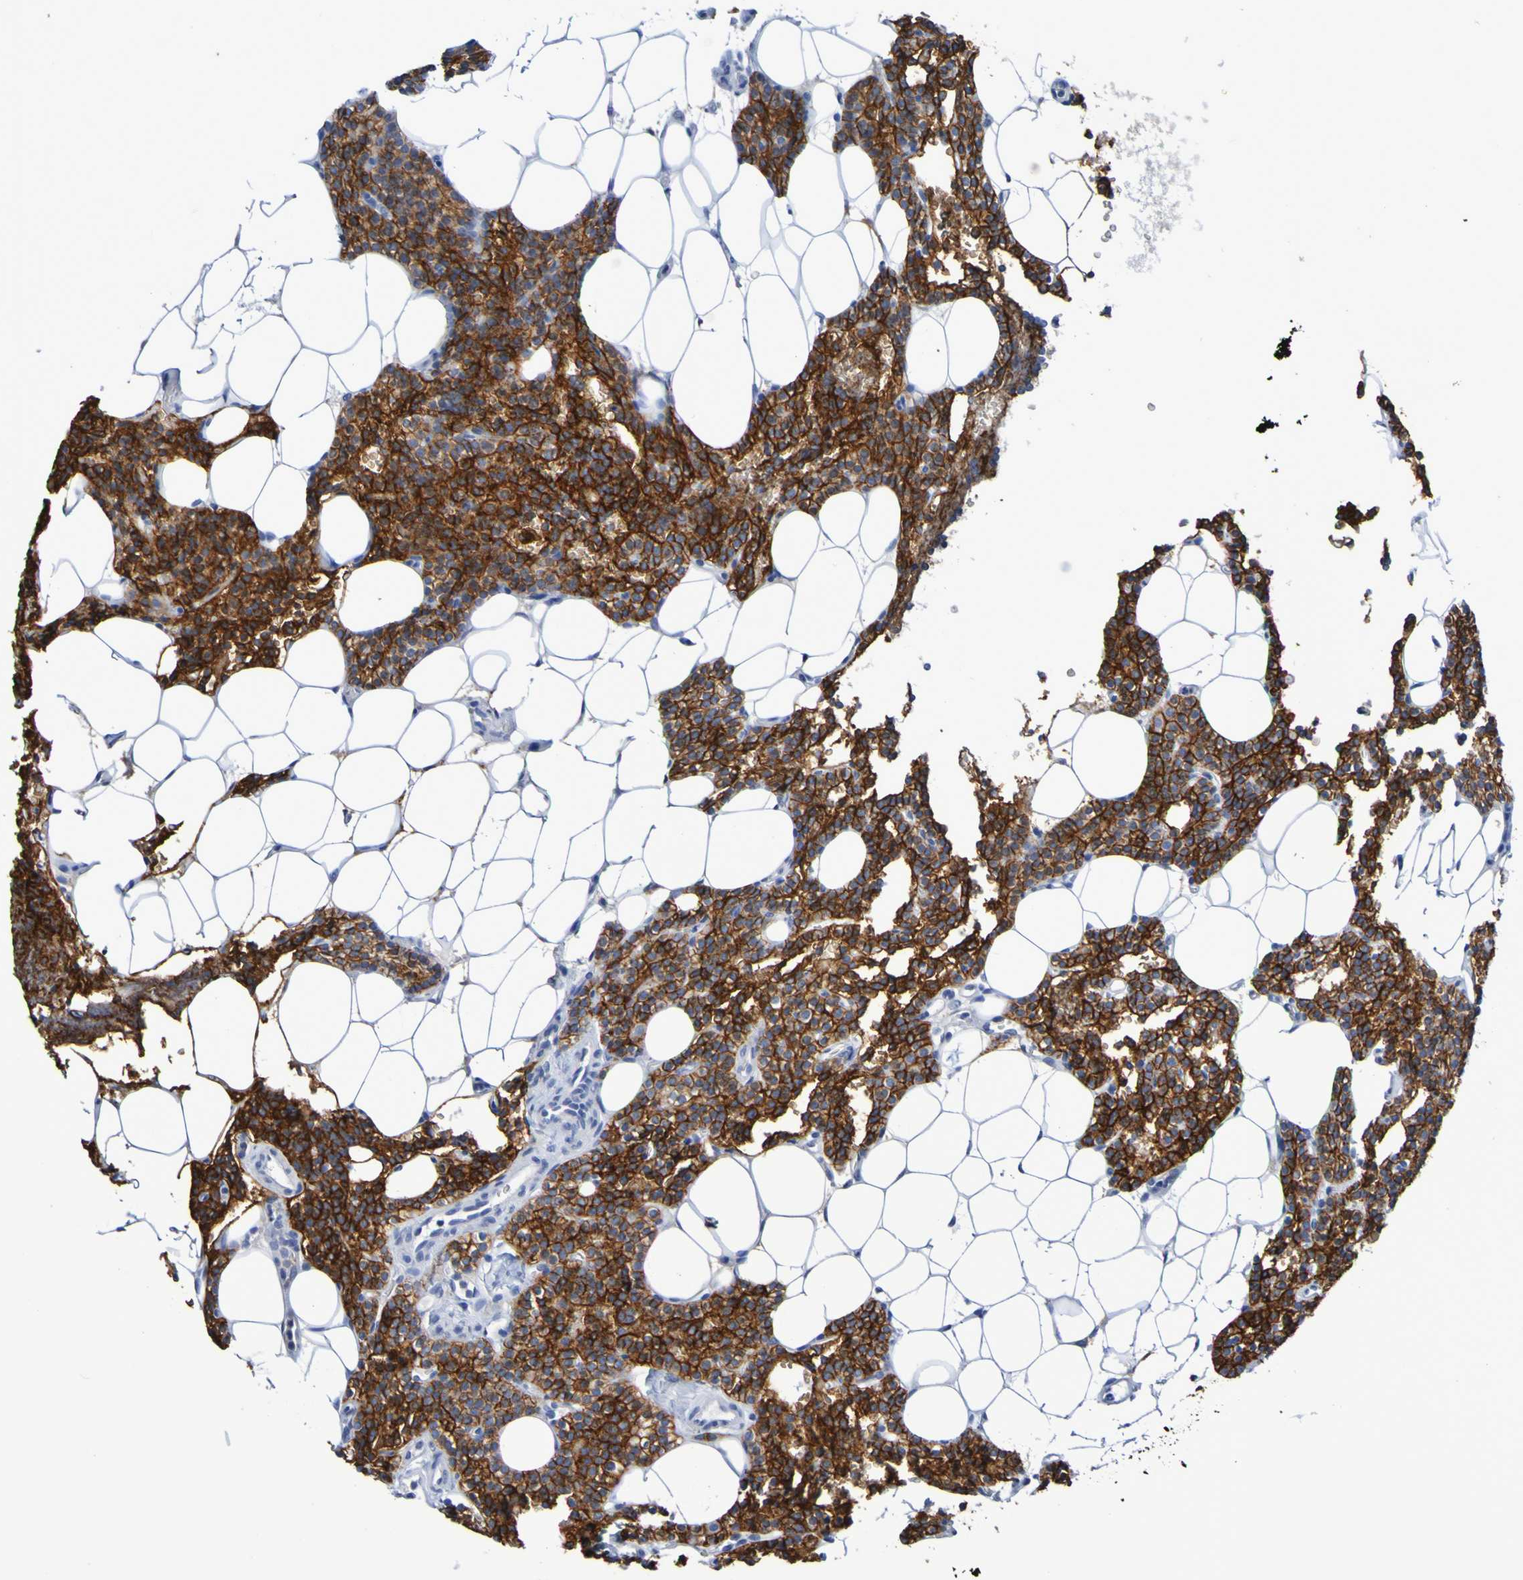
{"staining": {"intensity": "strong", "quantity": ">75%", "location": "cytoplasmic/membranous"}, "tissue": "parathyroid gland", "cell_type": "Glandular cells", "image_type": "normal", "snomed": [{"axis": "morphology", "description": "Normal tissue, NOS"}, {"axis": "morphology", "description": "Adenoma, NOS"}, {"axis": "topography", "description": "Parathyroid gland"}], "caption": "Glandular cells display high levels of strong cytoplasmic/membranous positivity in about >75% of cells in unremarkable human parathyroid gland. The staining was performed using DAB, with brown indicating positive protein expression. Nuclei are stained blue with hematoxylin.", "gene": "SLC3A2", "patient": {"sex": "female", "age": 51}}